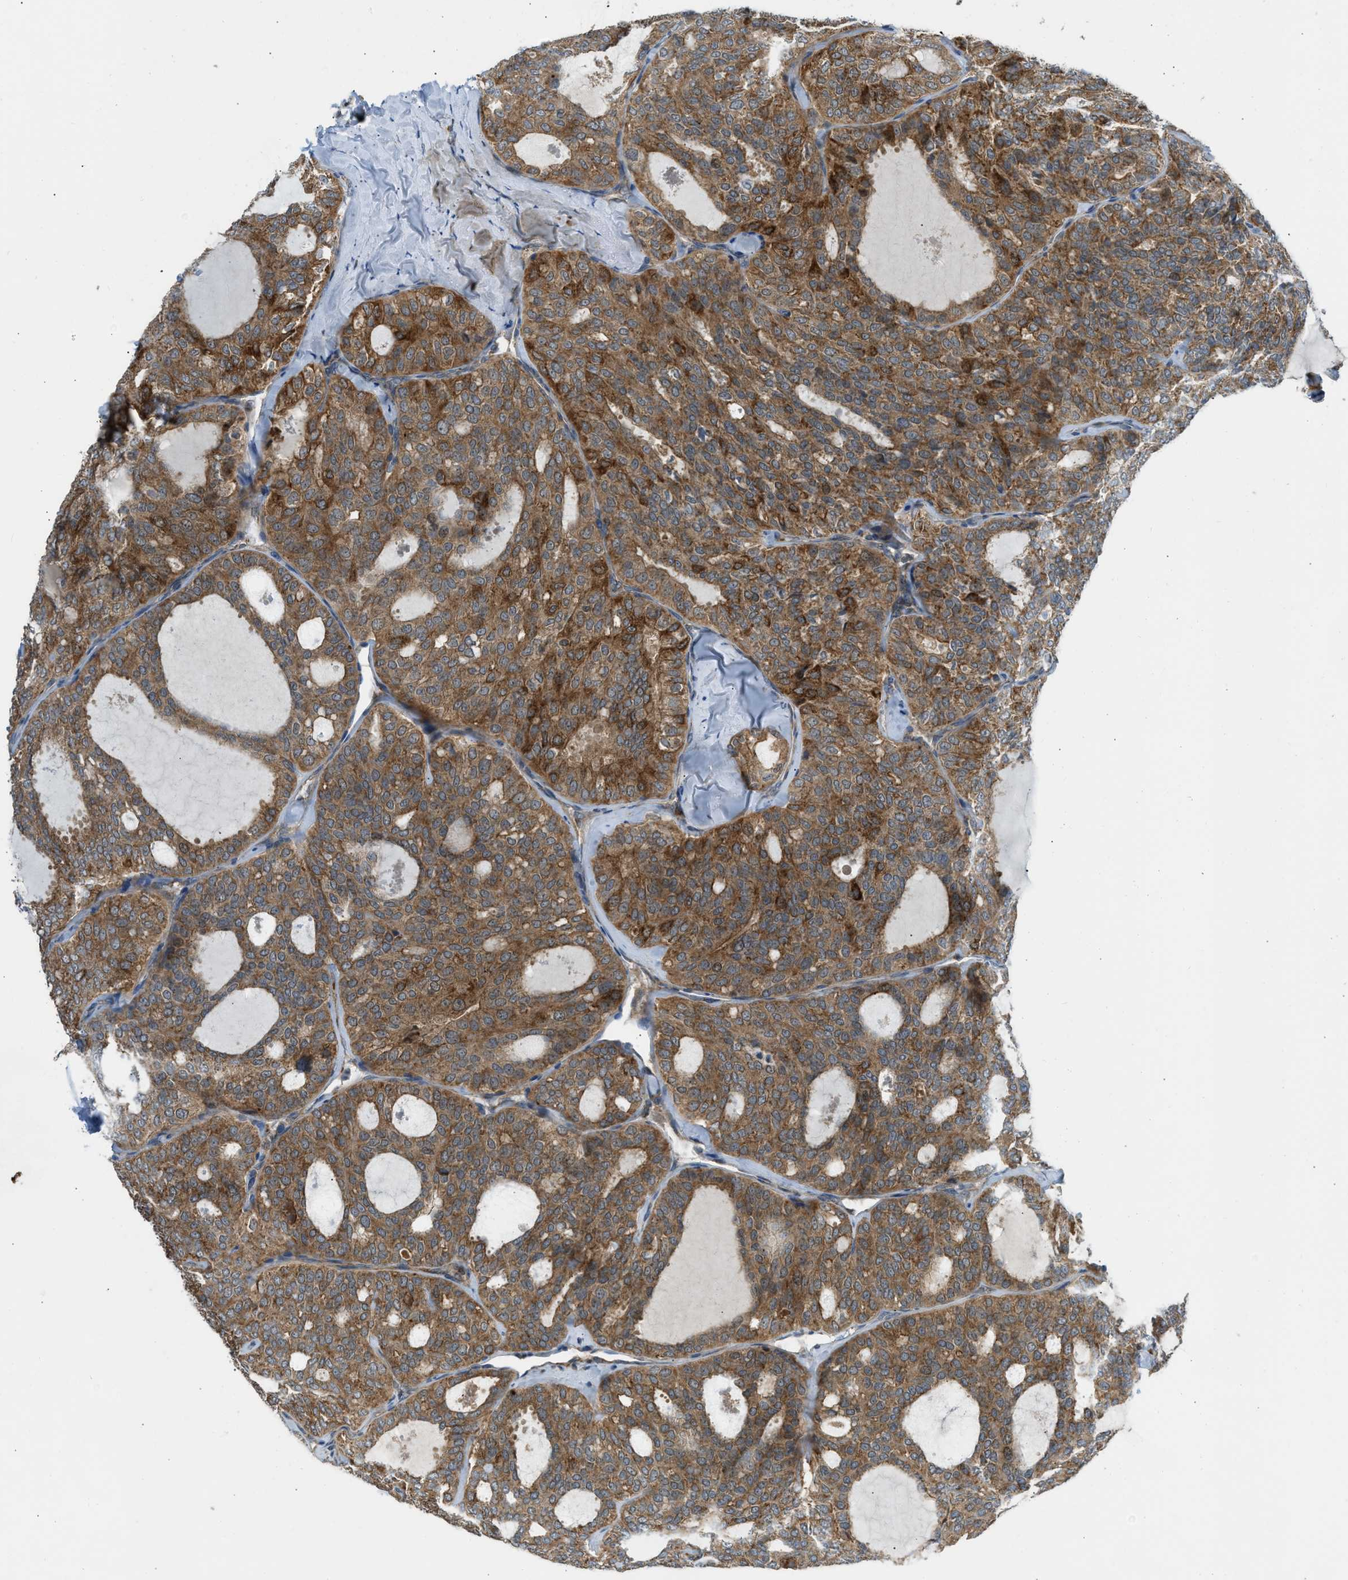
{"staining": {"intensity": "moderate", "quantity": ">75%", "location": "cytoplasmic/membranous"}, "tissue": "thyroid cancer", "cell_type": "Tumor cells", "image_type": "cancer", "snomed": [{"axis": "morphology", "description": "Follicular adenoma carcinoma, NOS"}, {"axis": "topography", "description": "Thyroid gland"}], "caption": "DAB immunohistochemical staining of thyroid cancer (follicular adenoma carcinoma) displays moderate cytoplasmic/membranous protein positivity in about >75% of tumor cells.", "gene": "SESN2", "patient": {"sex": "male", "age": 75}}